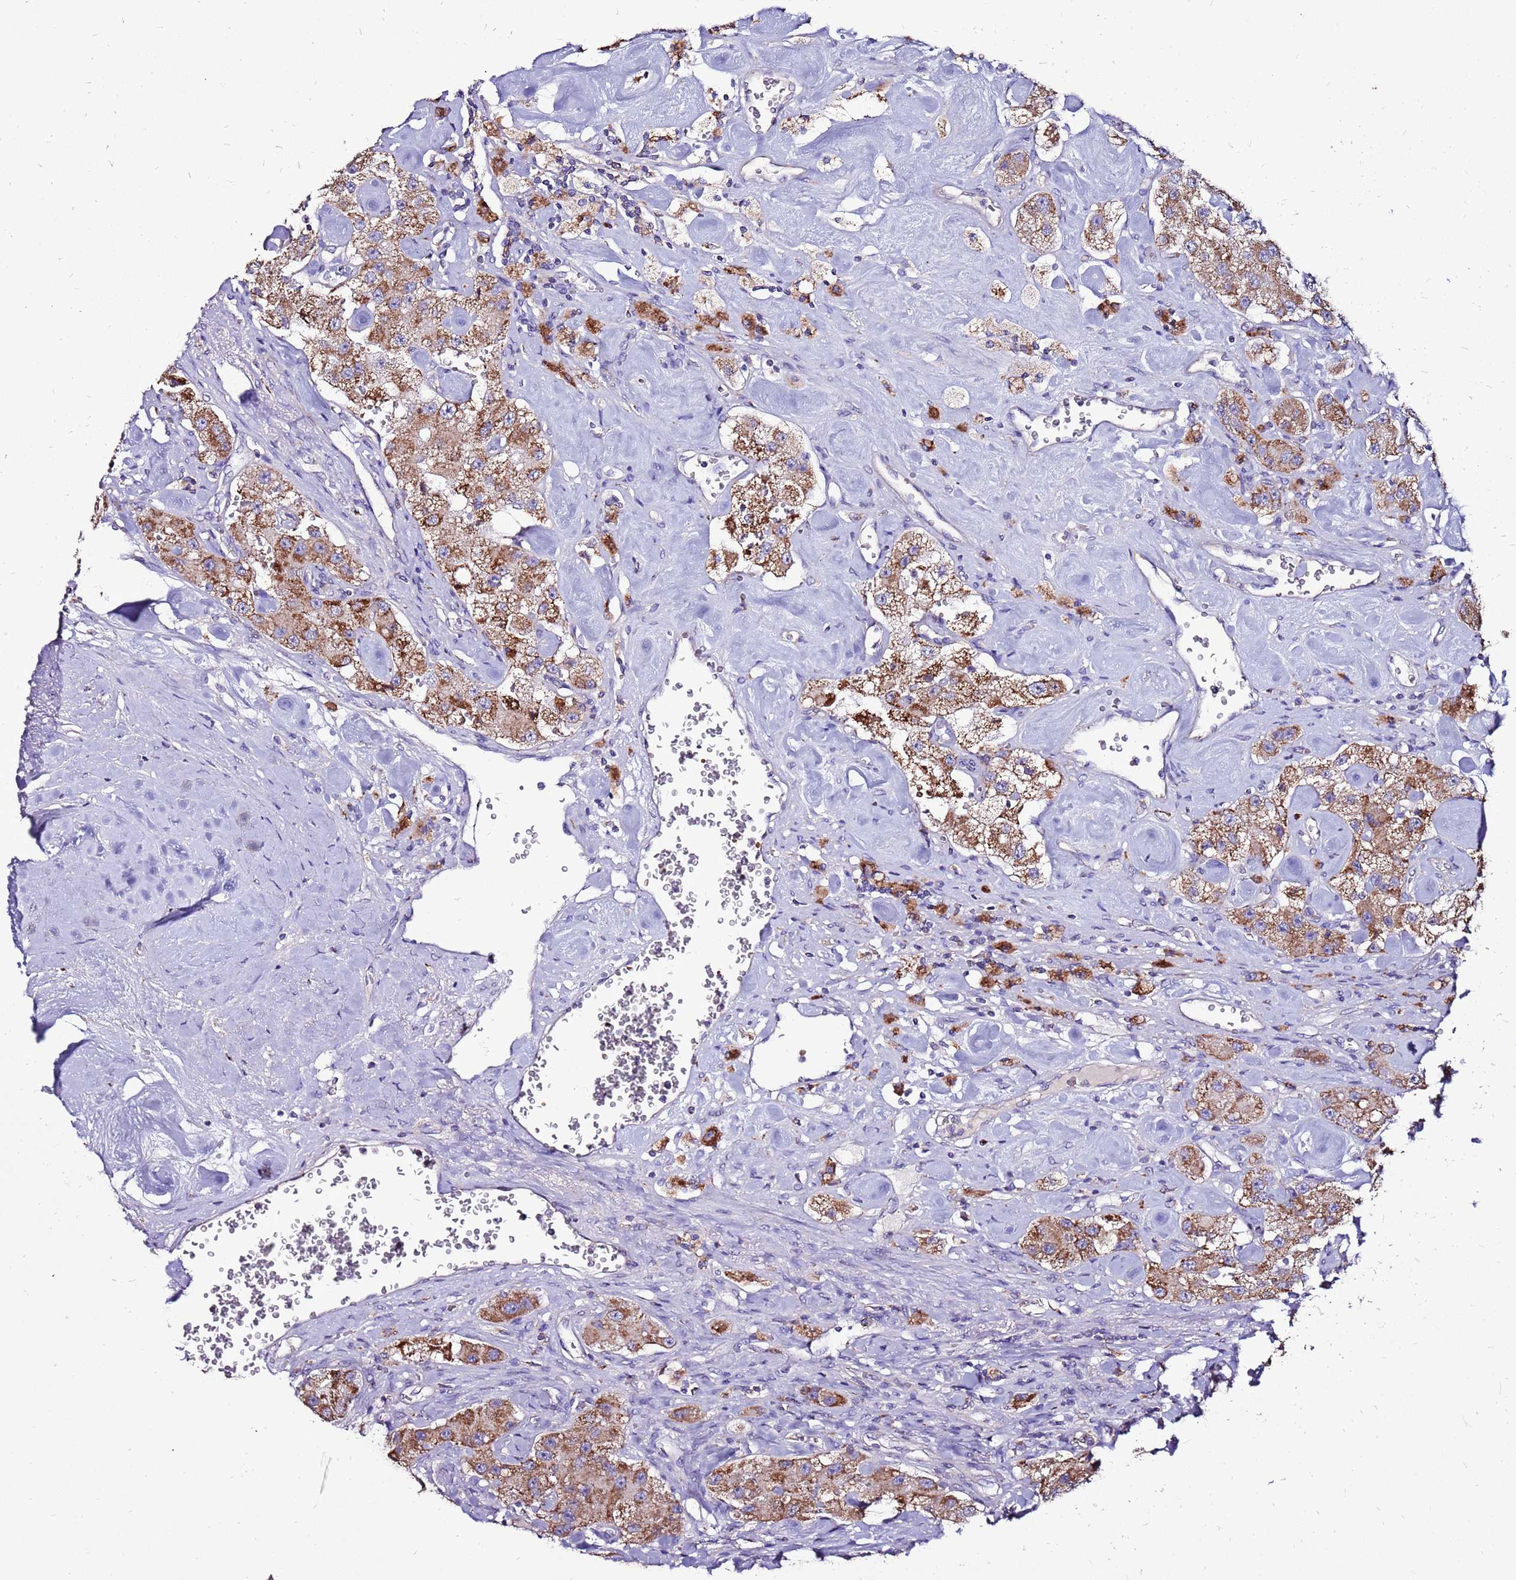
{"staining": {"intensity": "moderate", "quantity": ">75%", "location": "cytoplasmic/membranous"}, "tissue": "carcinoid", "cell_type": "Tumor cells", "image_type": "cancer", "snomed": [{"axis": "morphology", "description": "Carcinoid, malignant, NOS"}, {"axis": "topography", "description": "Pancreas"}], "caption": "Carcinoid (malignant) stained with a brown dye exhibits moderate cytoplasmic/membranous positive staining in about >75% of tumor cells.", "gene": "SPSB3", "patient": {"sex": "male", "age": 41}}